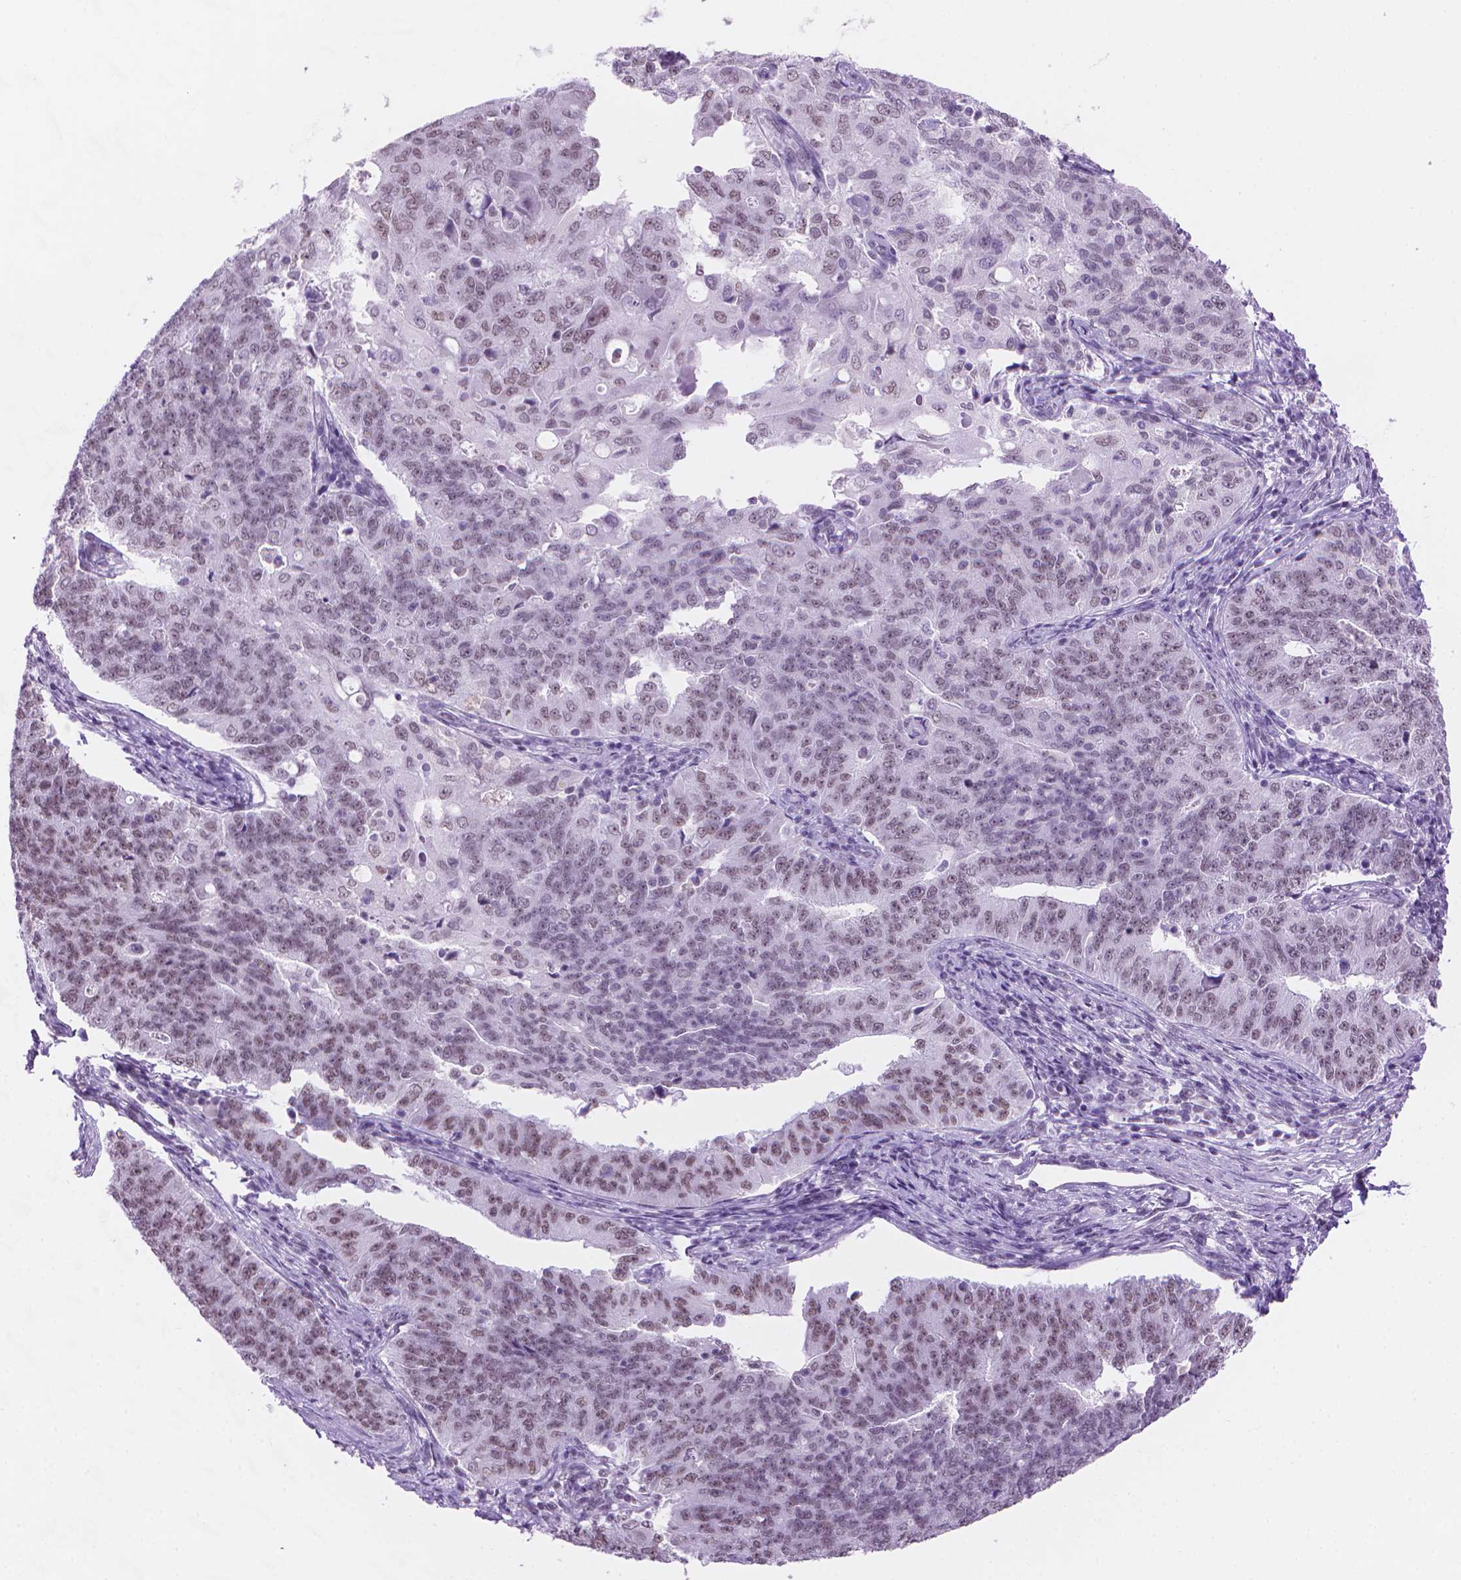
{"staining": {"intensity": "weak", "quantity": "25%-75%", "location": "nuclear"}, "tissue": "endometrial cancer", "cell_type": "Tumor cells", "image_type": "cancer", "snomed": [{"axis": "morphology", "description": "Adenocarcinoma, NOS"}, {"axis": "topography", "description": "Endometrium"}], "caption": "An image showing weak nuclear staining in approximately 25%-75% of tumor cells in endometrial adenocarcinoma, as visualized by brown immunohistochemical staining.", "gene": "RPA4", "patient": {"sex": "female", "age": 43}}